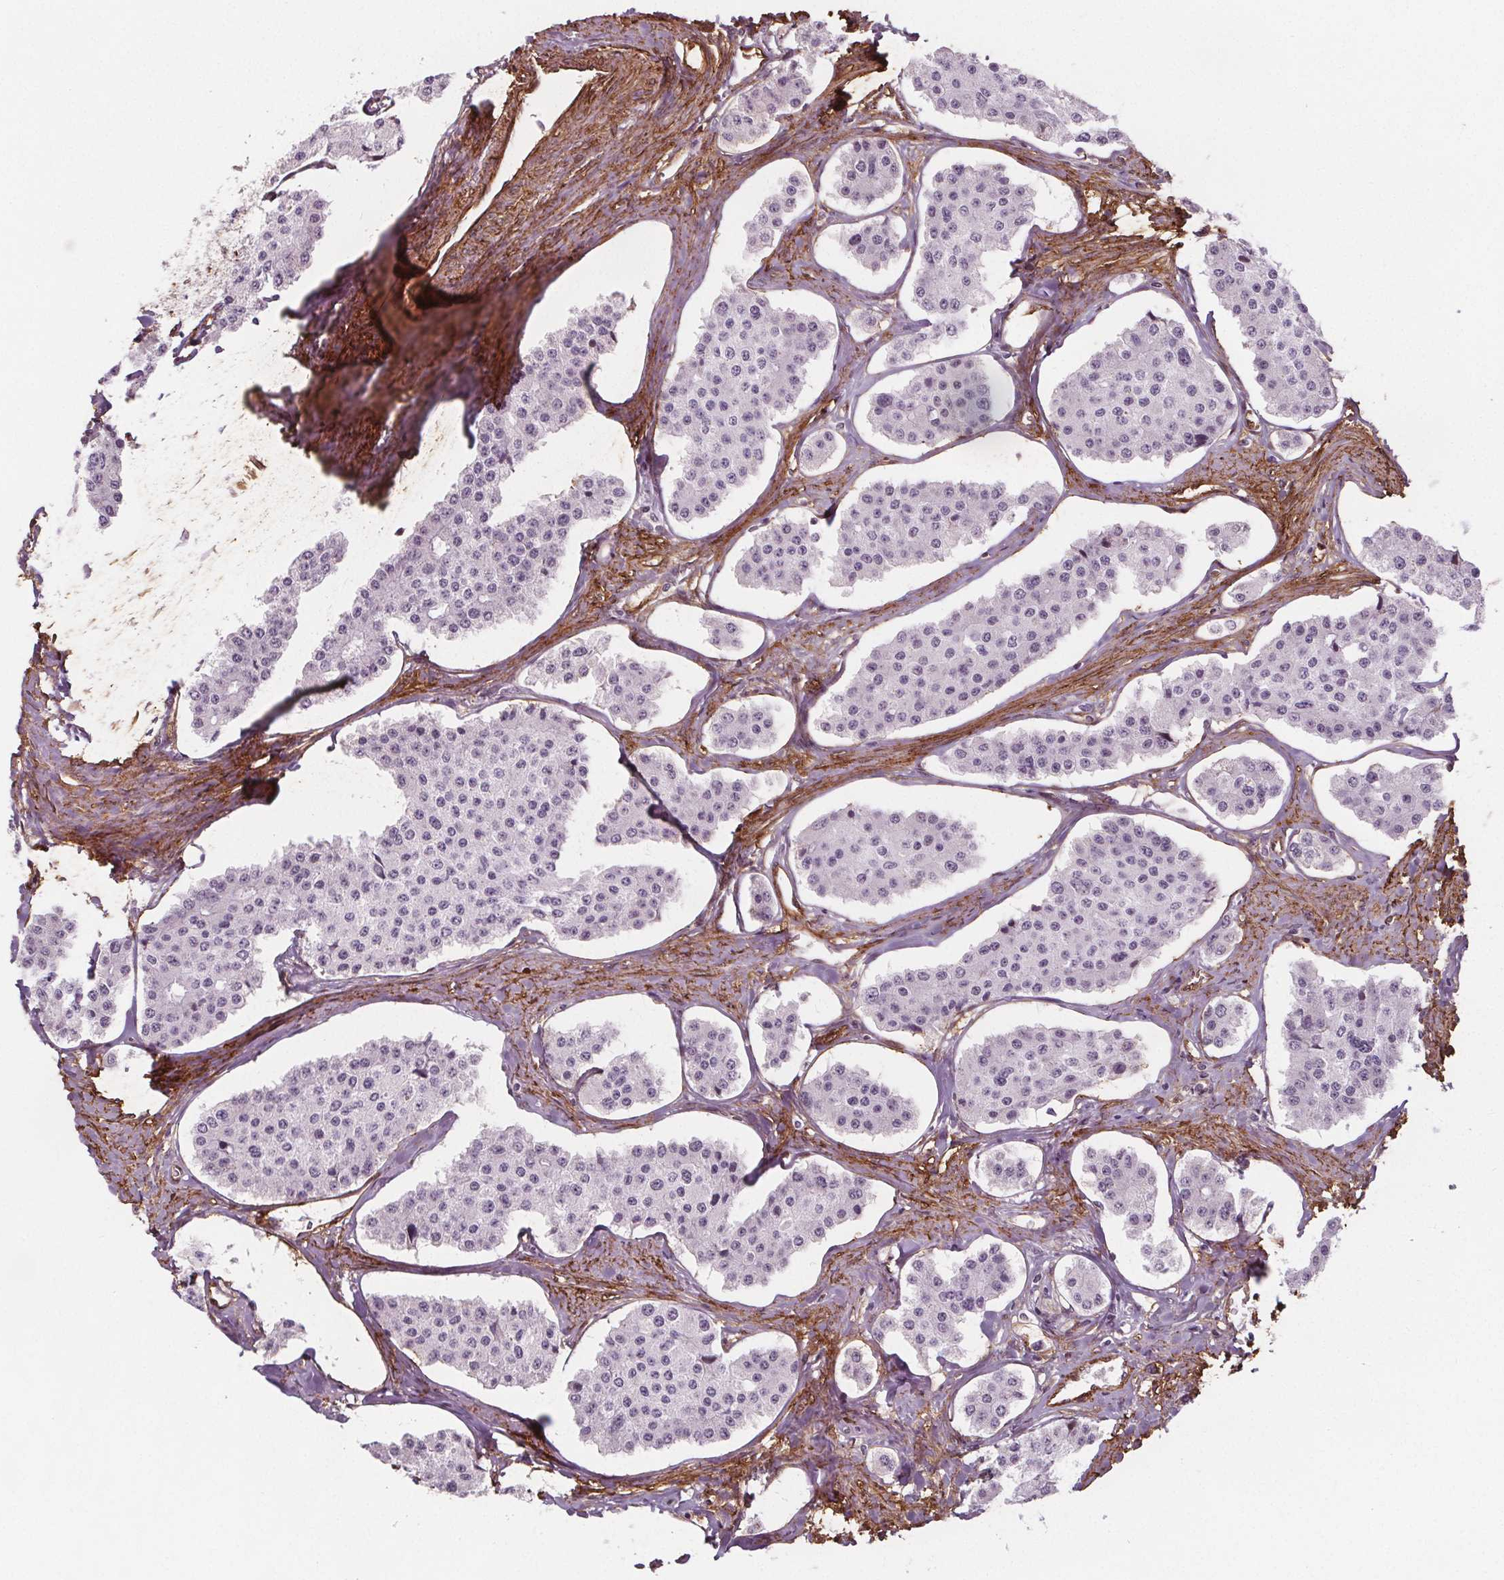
{"staining": {"intensity": "negative", "quantity": "none", "location": "none"}, "tissue": "carcinoid", "cell_type": "Tumor cells", "image_type": "cancer", "snomed": [{"axis": "morphology", "description": "Carcinoid, malignant, NOS"}, {"axis": "topography", "description": "Small intestine"}], "caption": "Micrograph shows no protein staining in tumor cells of carcinoid tissue.", "gene": "HAS1", "patient": {"sex": "female", "age": 65}}